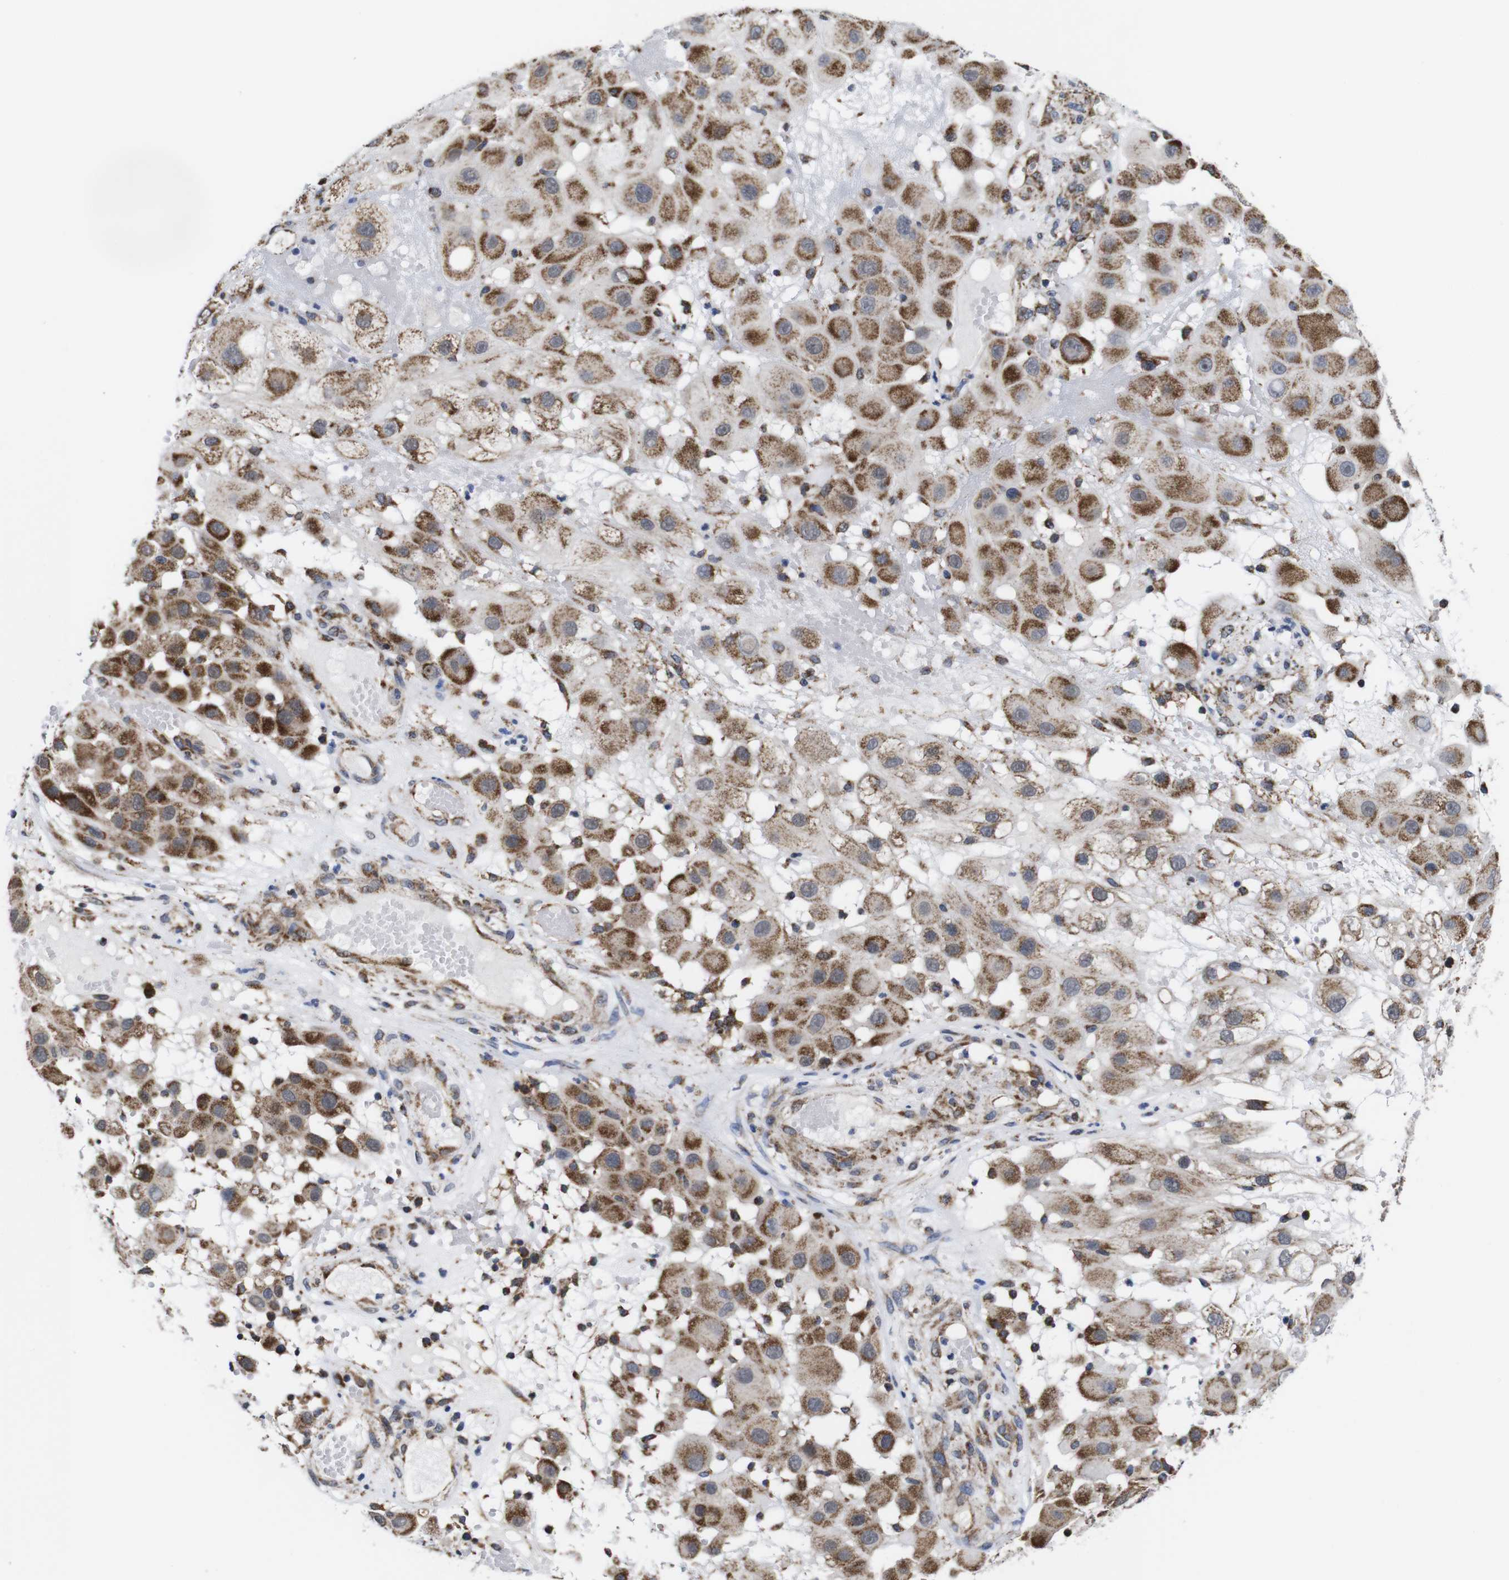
{"staining": {"intensity": "strong", "quantity": "25%-75%", "location": "cytoplasmic/membranous"}, "tissue": "melanoma", "cell_type": "Tumor cells", "image_type": "cancer", "snomed": [{"axis": "morphology", "description": "Malignant melanoma, NOS"}, {"axis": "topography", "description": "Skin"}], "caption": "Immunohistochemistry image of malignant melanoma stained for a protein (brown), which reveals high levels of strong cytoplasmic/membranous positivity in about 25%-75% of tumor cells.", "gene": "C17orf80", "patient": {"sex": "female", "age": 81}}